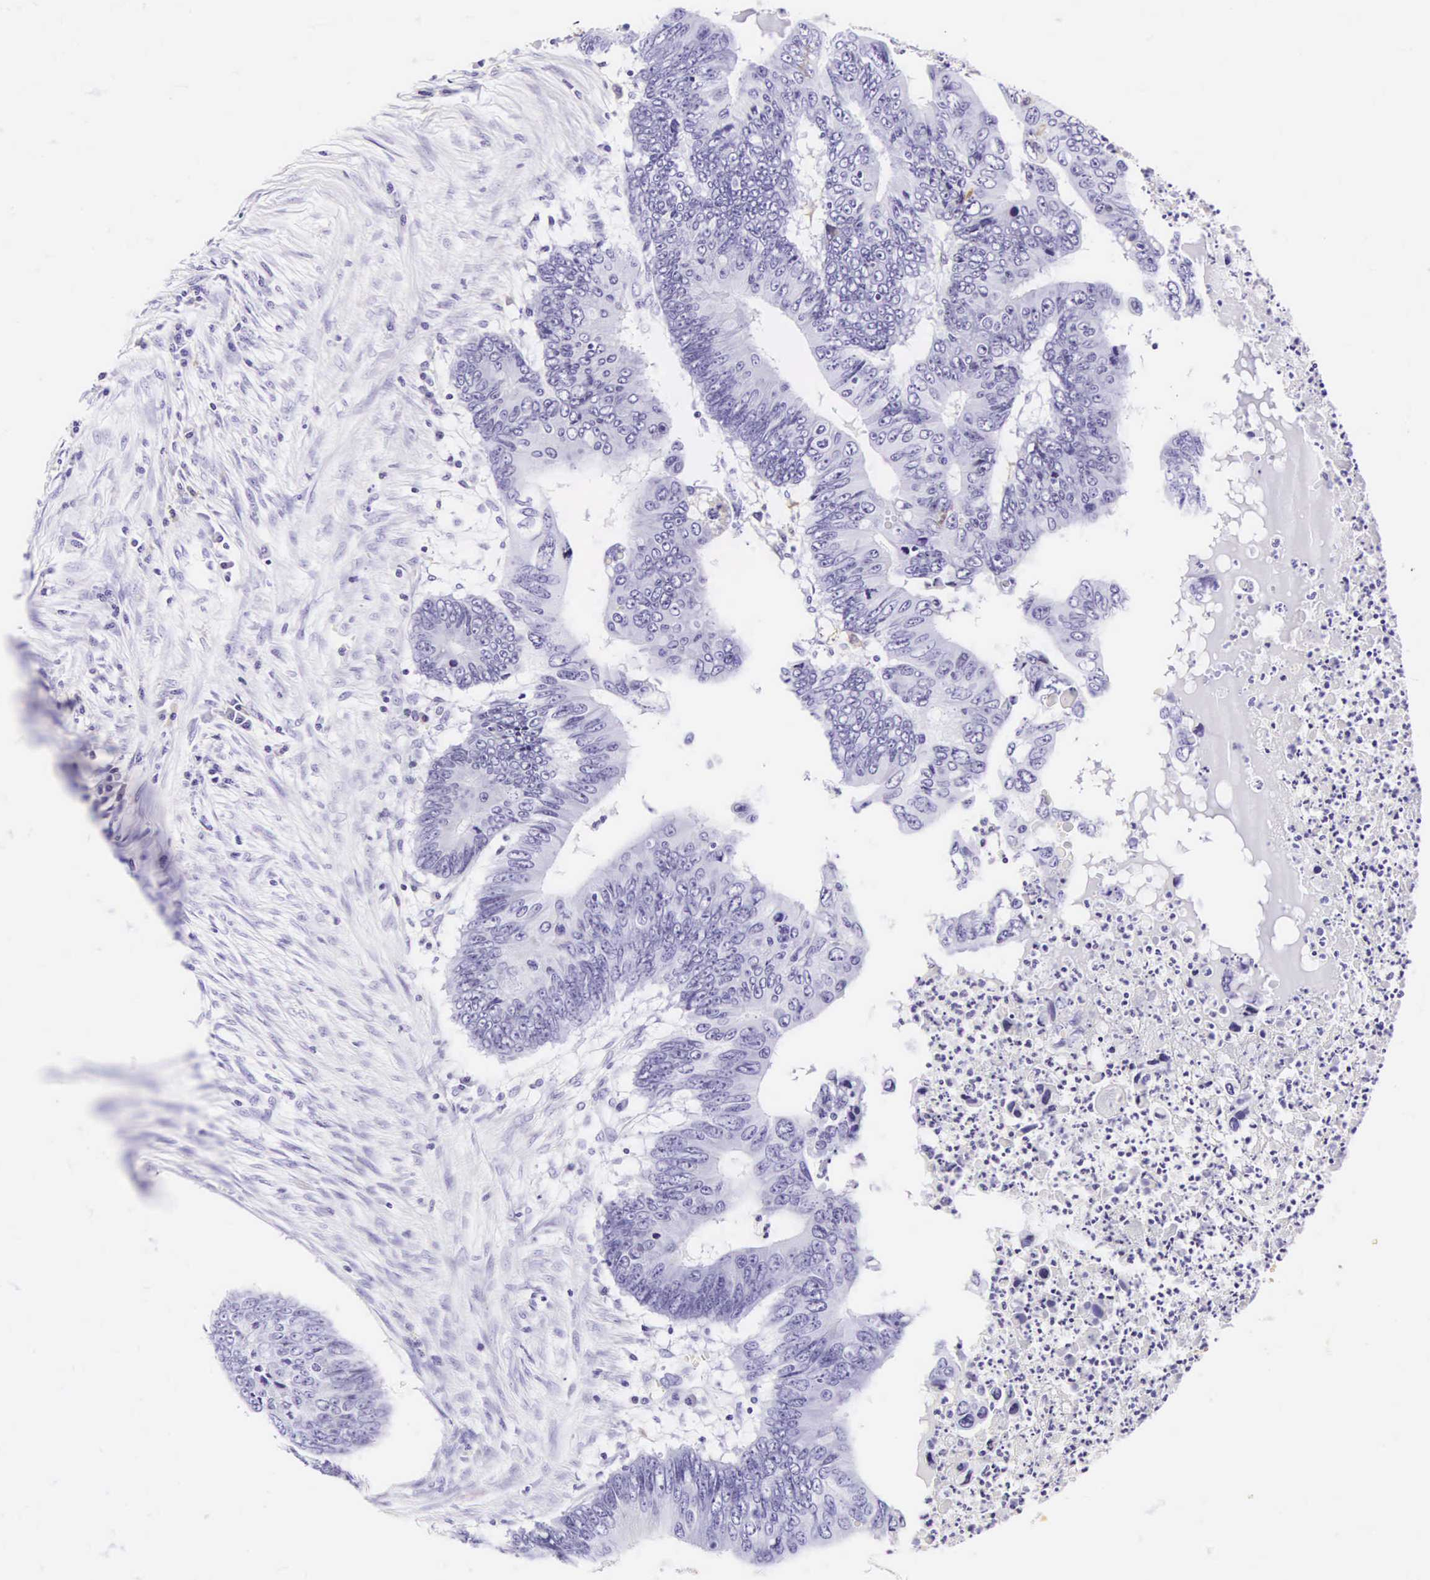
{"staining": {"intensity": "negative", "quantity": "none", "location": "none"}, "tissue": "colorectal cancer", "cell_type": "Tumor cells", "image_type": "cancer", "snomed": [{"axis": "morphology", "description": "Adenocarcinoma, NOS"}, {"axis": "topography", "description": "Colon"}], "caption": "IHC image of human adenocarcinoma (colorectal) stained for a protein (brown), which demonstrates no positivity in tumor cells. Nuclei are stained in blue.", "gene": "CD1A", "patient": {"sex": "male", "age": 65}}